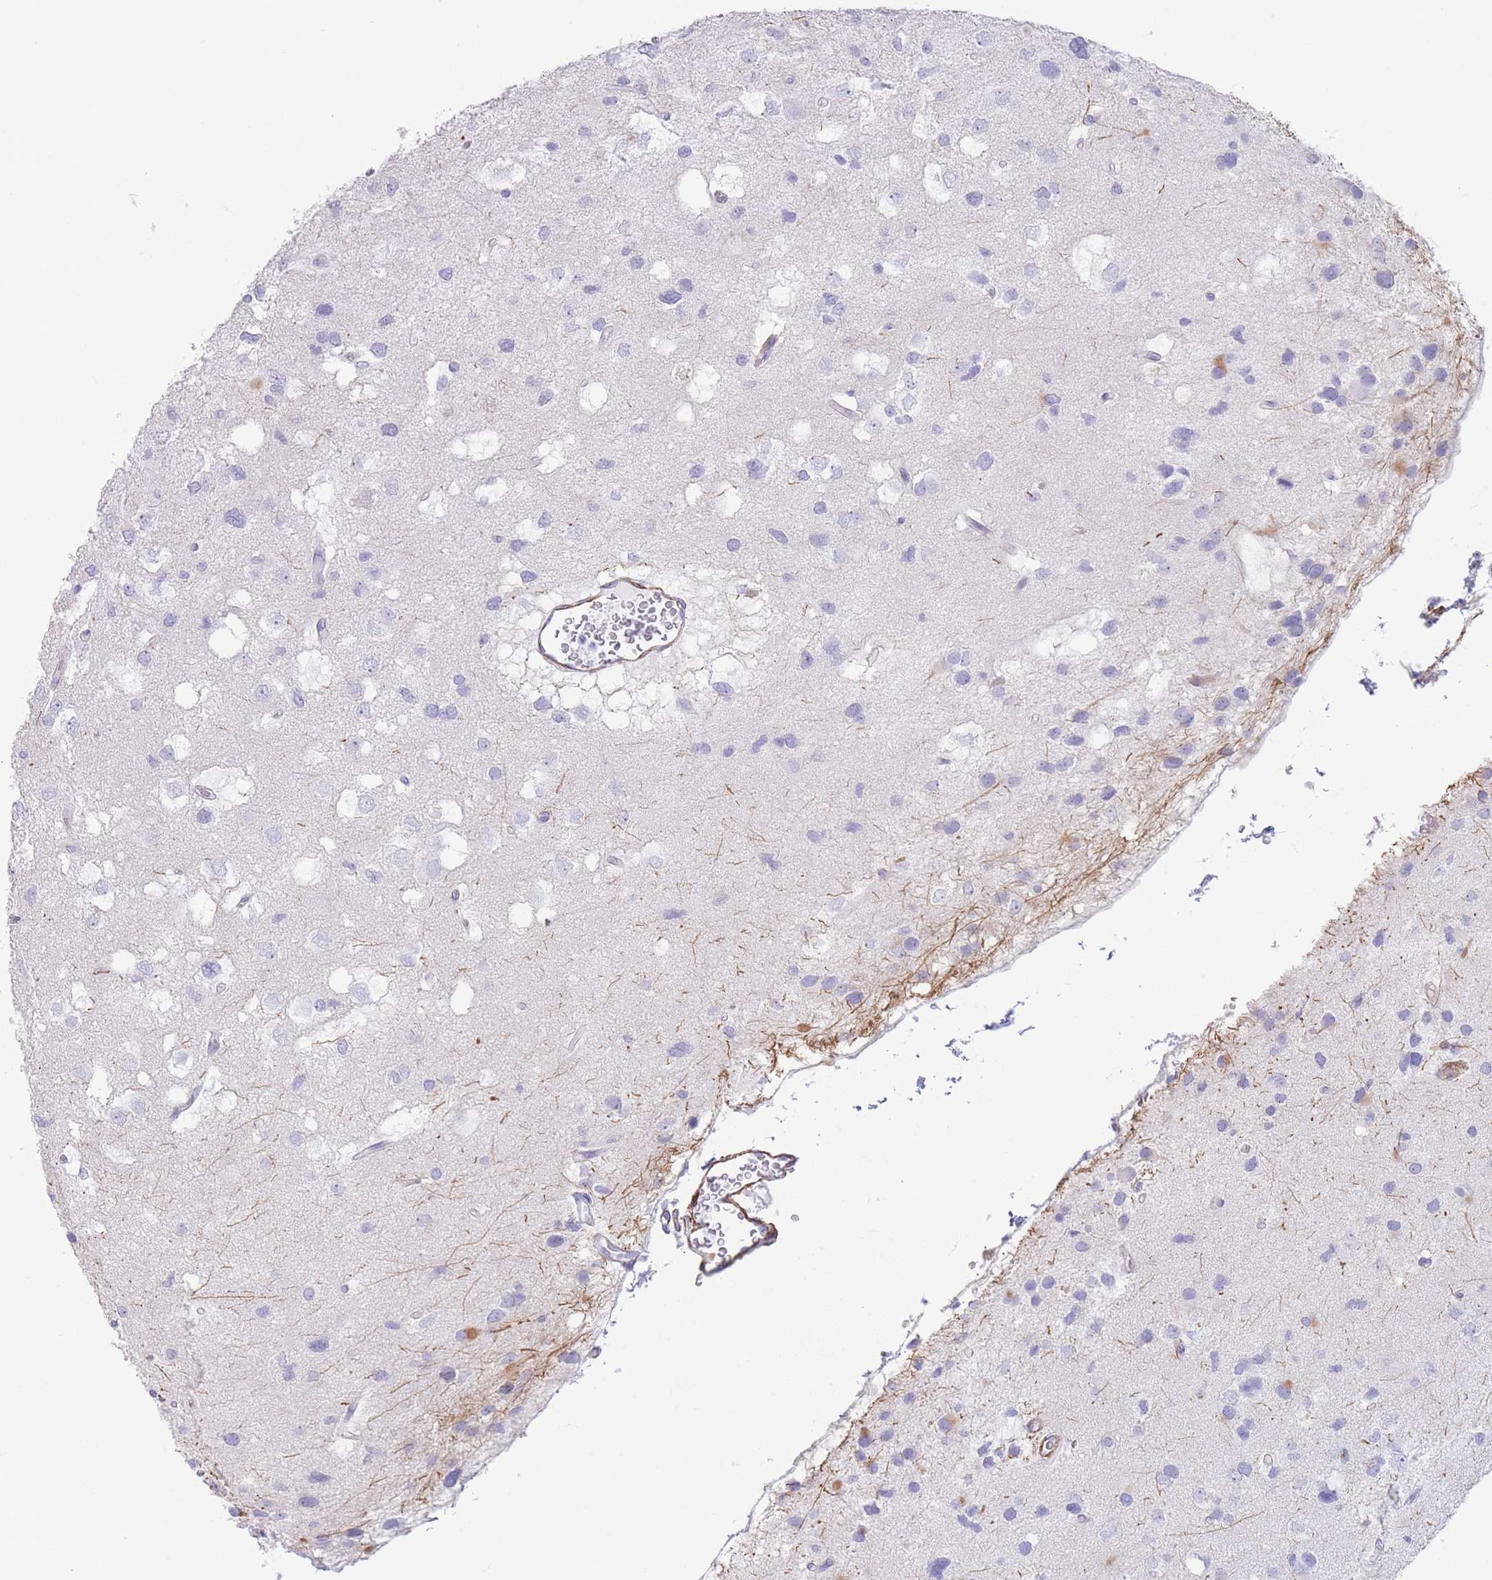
{"staining": {"intensity": "negative", "quantity": "none", "location": "none"}, "tissue": "glioma", "cell_type": "Tumor cells", "image_type": "cancer", "snomed": [{"axis": "morphology", "description": "Glioma, malignant, High grade"}, {"axis": "topography", "description": "Brain"}], "caption": "Glioma was stained to show a protein in brown. There is no significant staining in tumor cells.", "gene": "FPGS", "patient": {"sex": "male", "age": 53}}